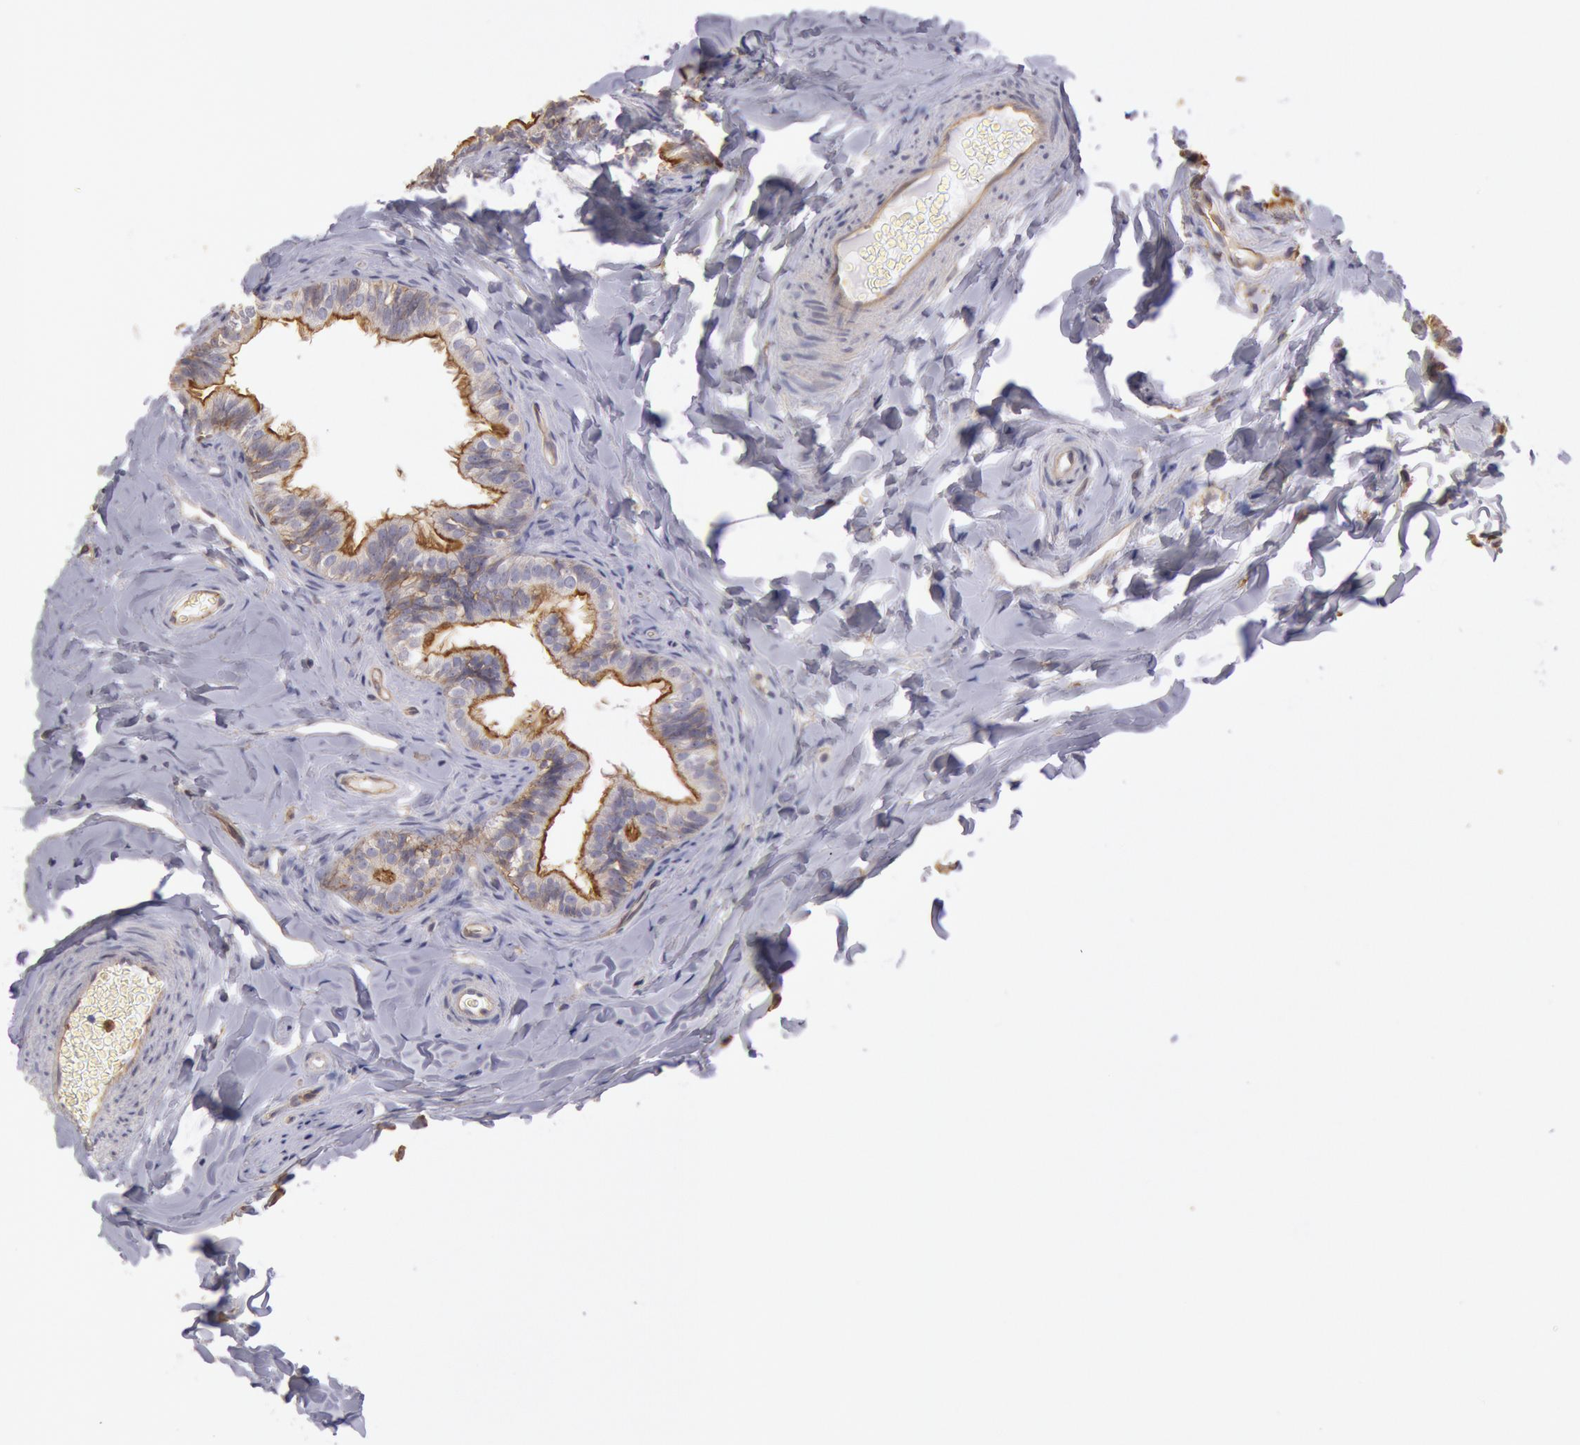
{"staining": {"intensity": "moderate", "quantity": ">75%", "location": "cytoplasmic/membranous"}, "tissue": "epididymis", "cell_type": "Glandular cells", "image_type": "normal", "snomed": [{"axis": "morphology", "description": "Normal tissue, NOS"}, {"axis": "topography", "description": "Epididymis"}], "caption": "A brown stain labels moderate cytoplasmic/membranous expression of a protein in glandular cells of benign human epididymis. The protein is shown in brown color, while the nuclei are stained blue.", "gene": "SNAP23", "patient": {"sex": "male", "age": 26}}